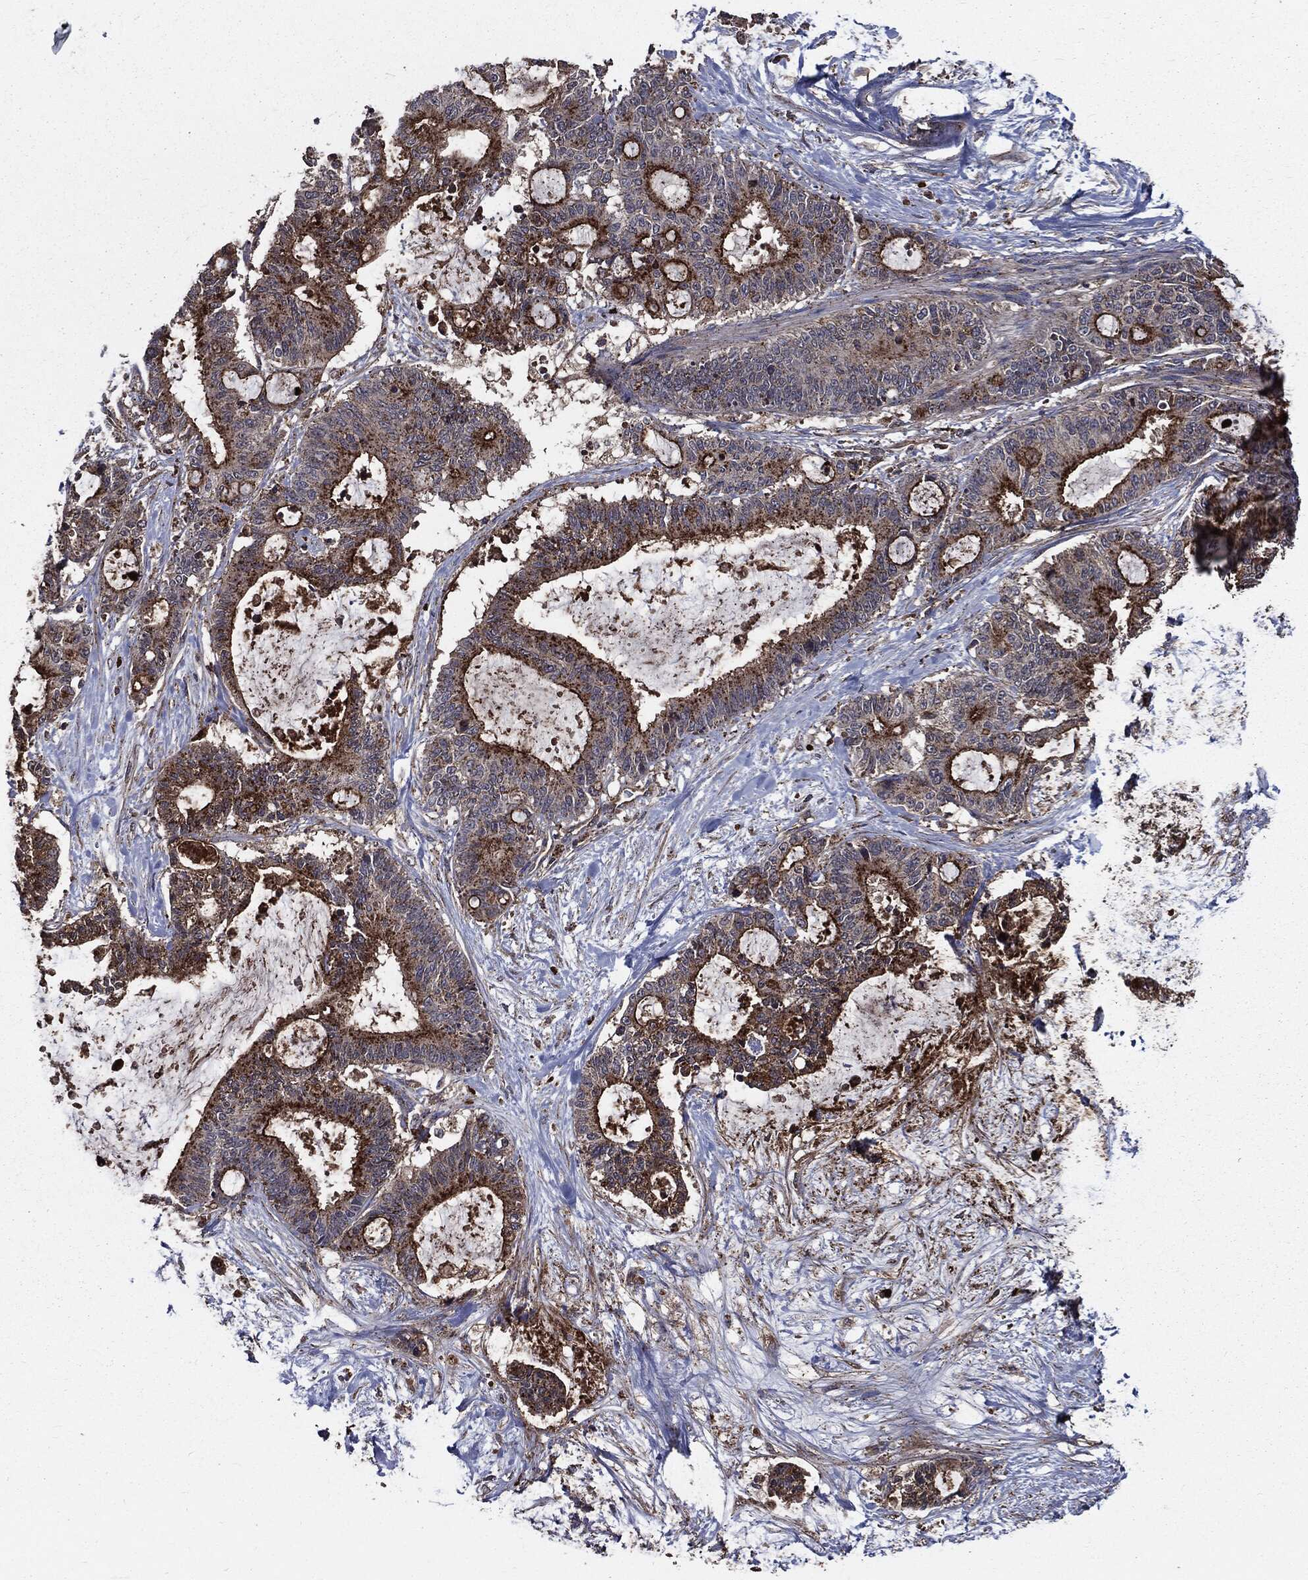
{"staining": {"intensity": "strong", "quantity": "25%-75%", "location": "cytoplasmic/membranous"}, "tissue": "liver cancer", "cell_type": "Tumor cells", "image_type": "cancer", "snomed": [{"axis": "morphology", "description": "Cholangiocarcinoma"}, {"axis": "topography", "description": "Liver"}], "caption": "Immunohistochemical staining of human liver cholangiocarcinoma reveals high levels of strong cytoplasmic/membranous protein expression in about 25%-75% of tumor cells. (DAB (3,3'-diaminobenzidine) IHC with brightfield microscopy, high magnification).", "gene": "PDCD6IP", "patient": {"sex": "female", "age": 73}}